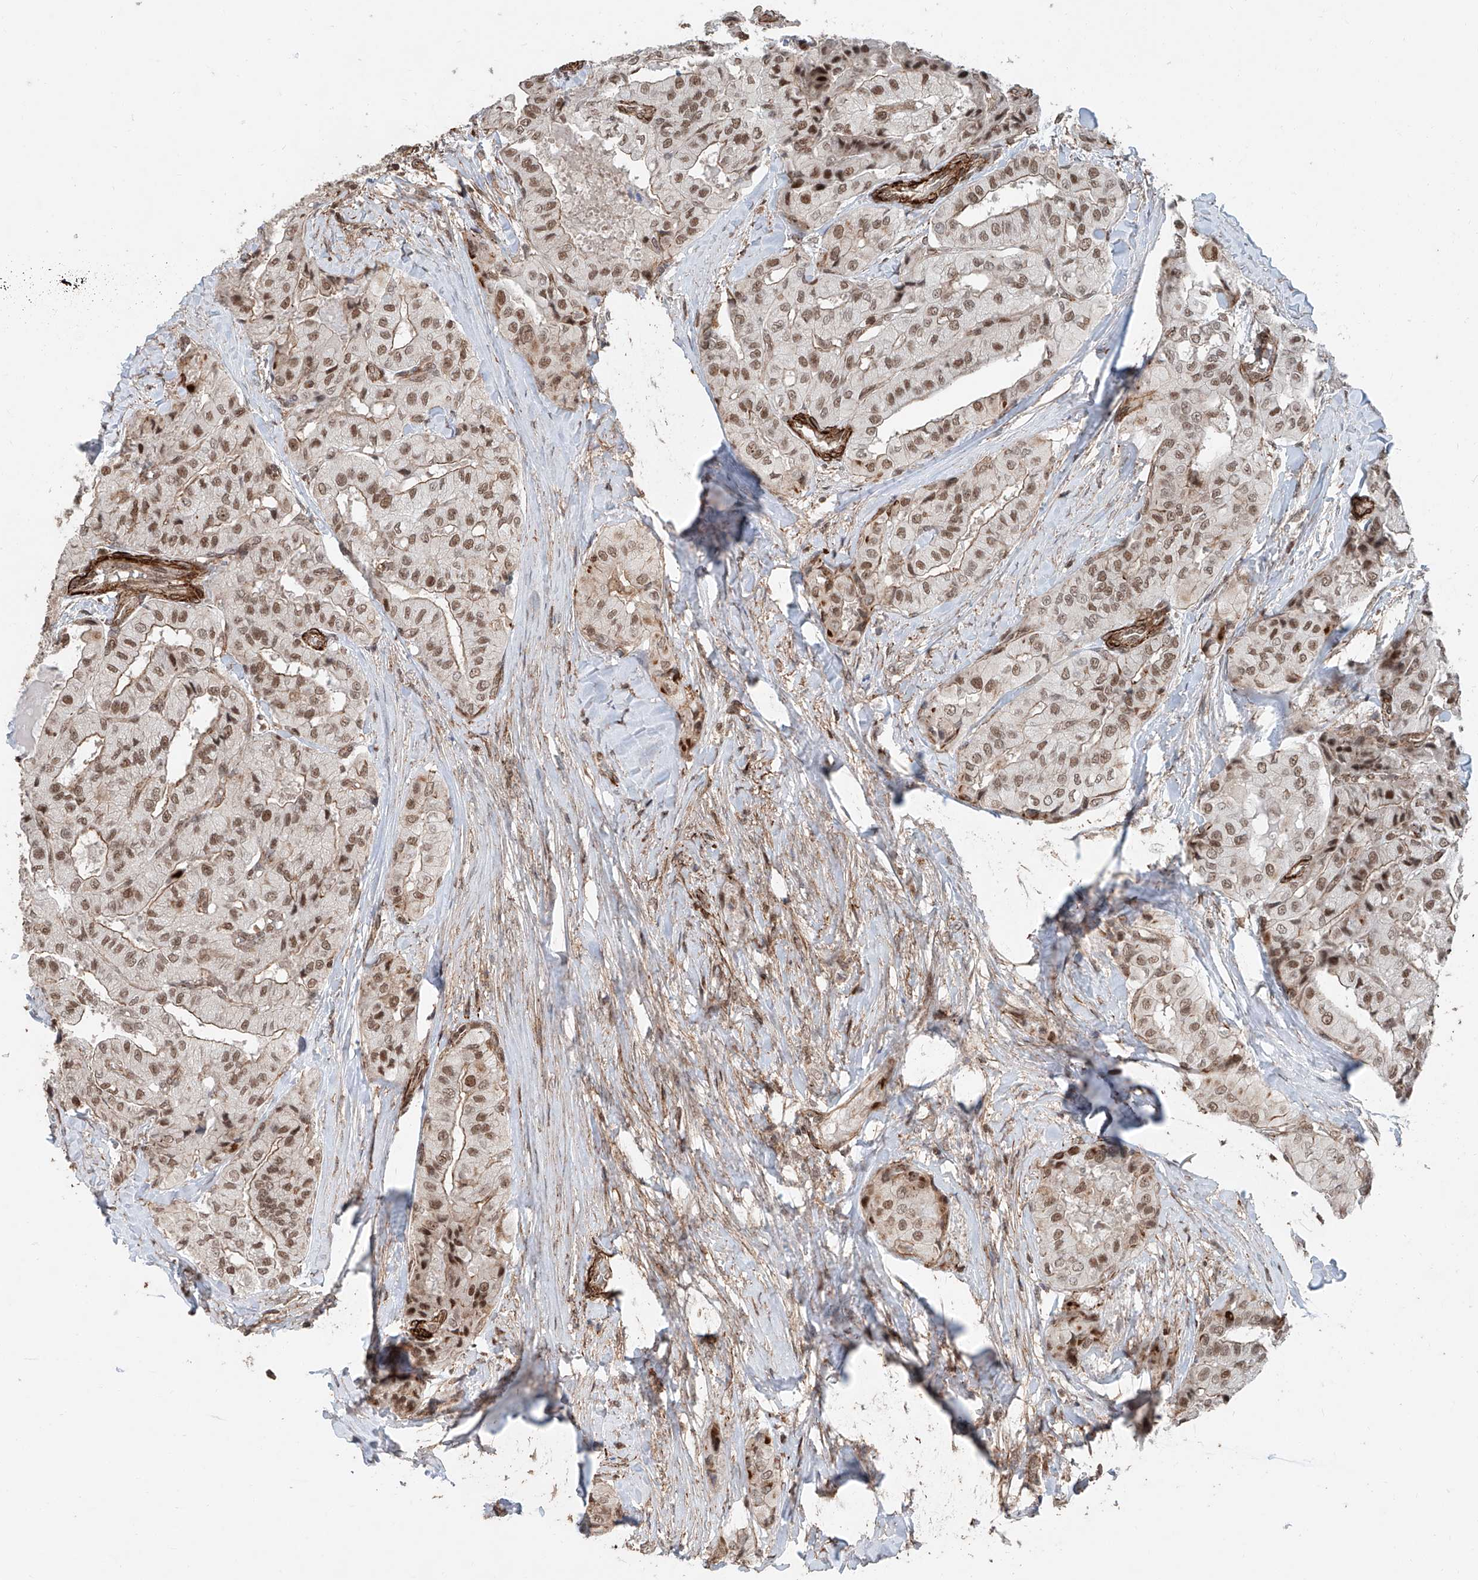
{"staining": {"intensity": "moderate", "quantity": ">75%", "location": "cytoplasmic/membranous,nuclear"}, "tissue": "thyroid cancer", "cell_type": "Tumor cells", "image_type": "cancer", "snomed": [{"axis": "morphology", "description": "Papillary adenocarcinoma, NOS"}, {"axis": "topography", "description": "Thyroid gland"}], "caption": "IHC of human thyroid cancer shows medium levels of moderate cytoplasmic/membranous and nuclear positivity in about >75% of tumor cells.", "gene": "SDE2", "patient": {"sex": "female", "age": 59}}